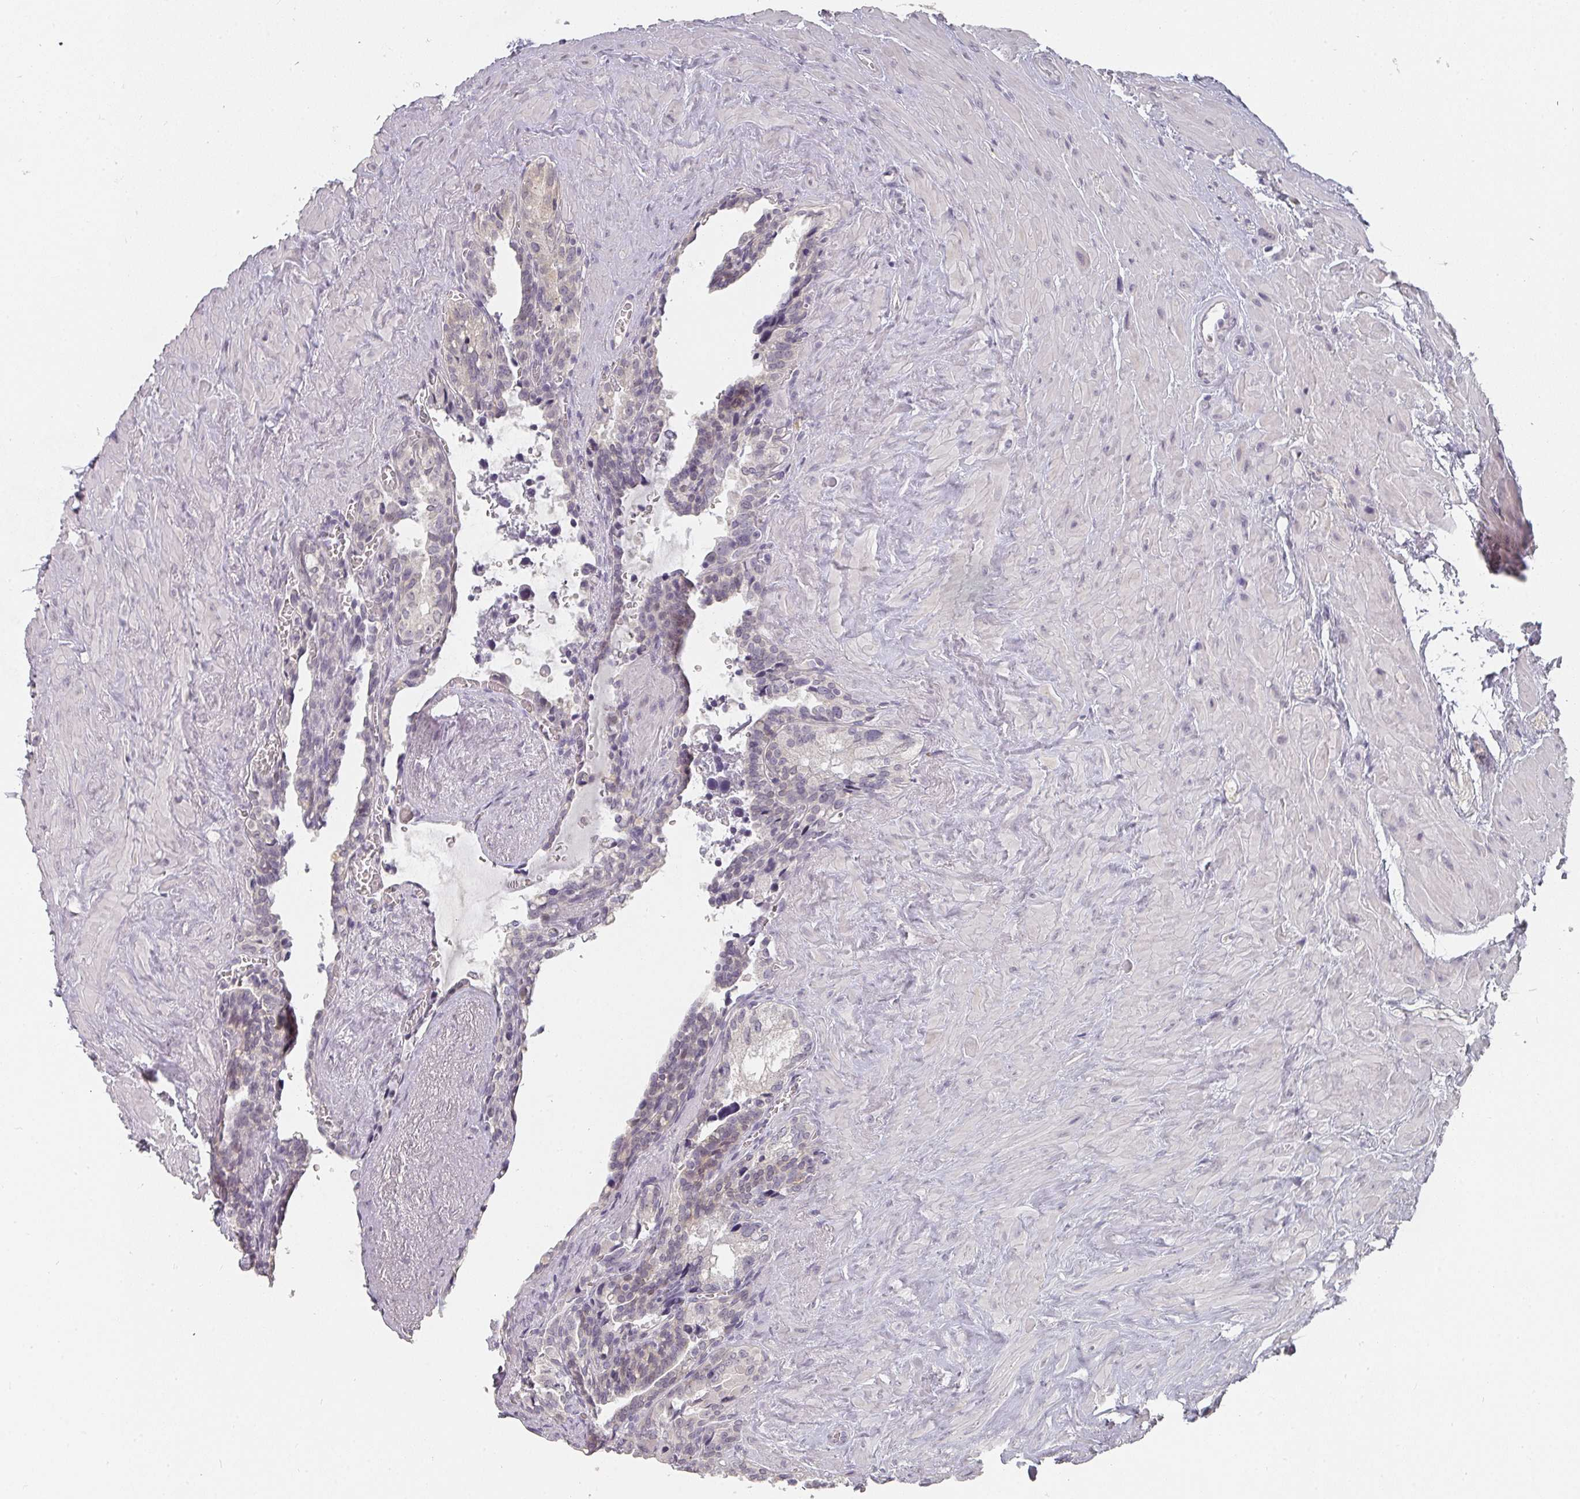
{"staining": {"intensity": "negative", "quantity": "none", "location": "none"}, "tissue": "seminal vesicle", "cell_type": "Glandular cells", "image_type": "normal", "snomed": [{"axis": "morphology", "description": "Normal tissue, NOS"}, {"axis": "topography", "description": "Seminal veicle"}], "caption": "Immunohistochemistry image of benign human seminal vesicle stained for a protein (brown), which reveals no expression in glandular cells.", "gene": "SHISA2", "patient": {"sex": "male", "age": 68}}